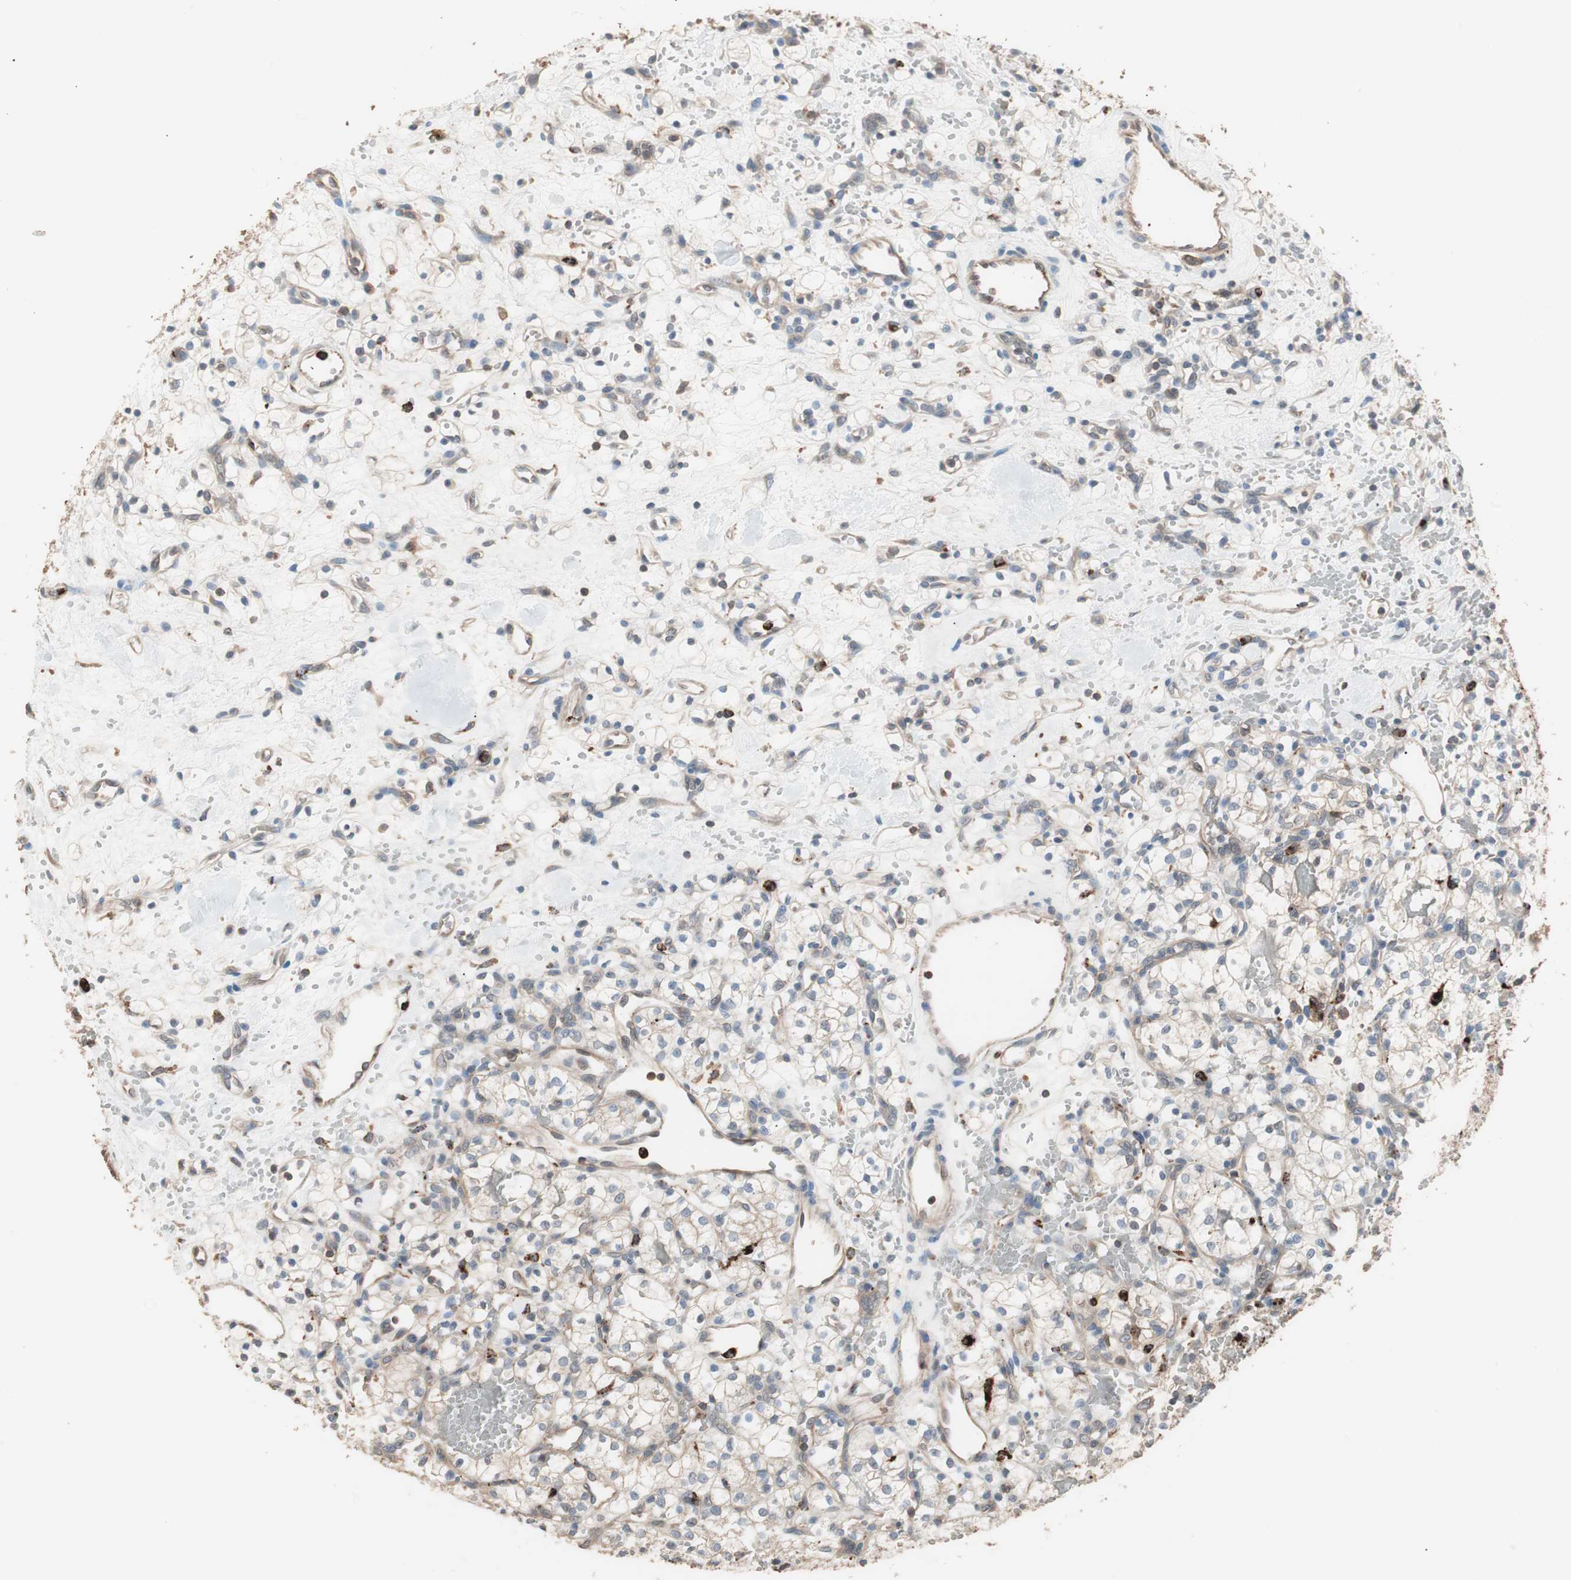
{"staining": {"intensity": "negative", "quantity": "none", "location": "none"}, "tissue": "renal cancer", "cell_type": "Tumor cells", "image_type": "cancer", "snomed": [{"axis": "morphology", "description": "Adenocarcinoma, NOS"}, {"axis": "topography", "description": "Kidney"}], "caption": "This is a micrograph of IHC staining of renal cancer, which shows no staining in tumor cells.", "gene": "CCT3", "patient": {"sex": "female", "age": 60}}